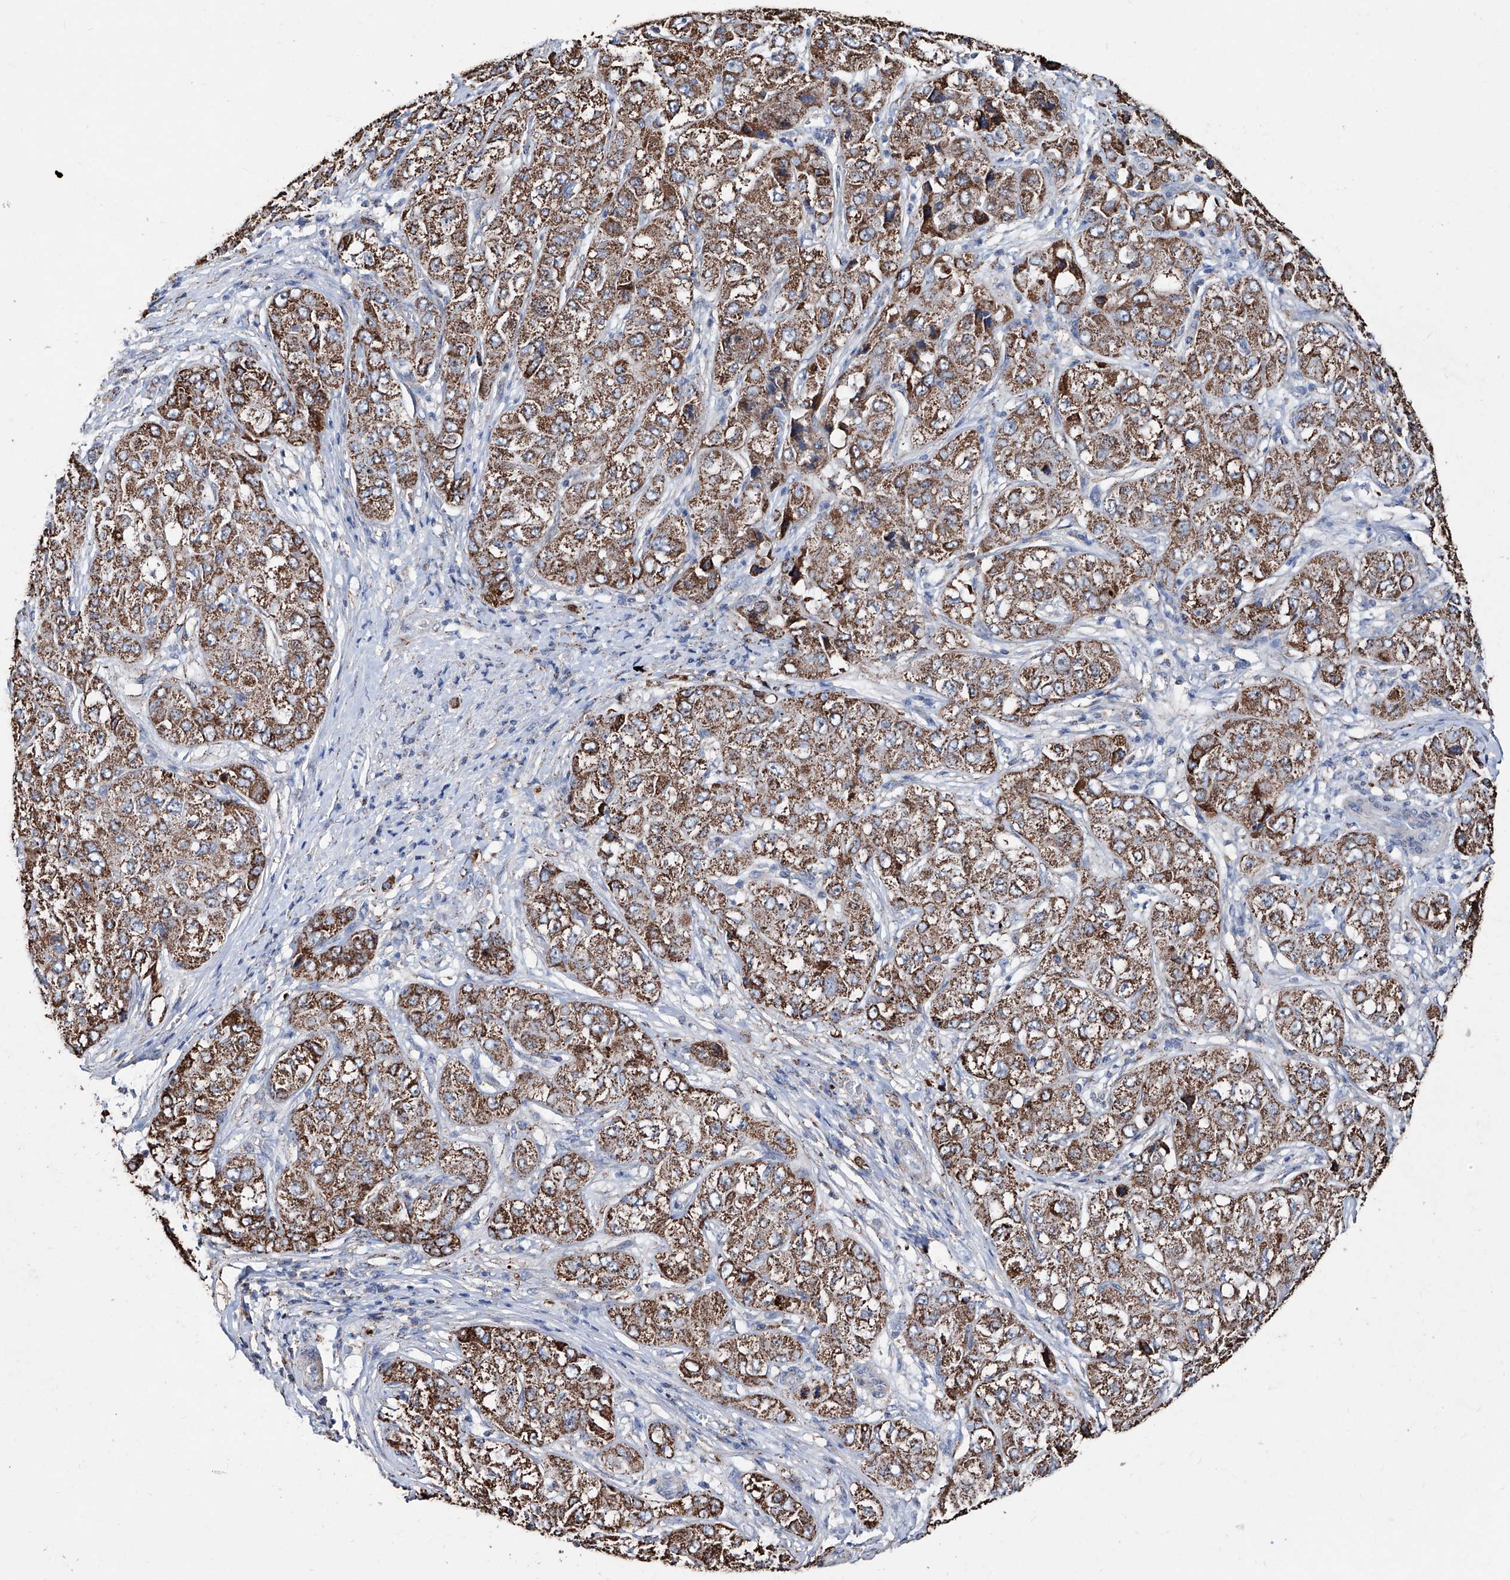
{"staining": {"intensity": "strong", "quantity": ">75%", "location": "cytoplasmic/membranous"}, "tissue": "liver cancer", "cell_type": "Tumor cells", "image_type": "cancer", "snomed": [{"axis": "morphology", "description": "Carcinoma, Hepatocellular, NOS"}, {"axis": "topography", "description": "Liver"}], "caption": "A high-resolution photomicrograph shows immunohistochemistry staining of liver cancer (hepatocellular carcinoma), which displays strong cytoplasmic/membranous staining in approximately >75% of tumor cells. (DAB IHC, brown staining for protein, blue staining for nuclei).", "gene": "NHS", "patient": {"sex": "male", "age": 80}}